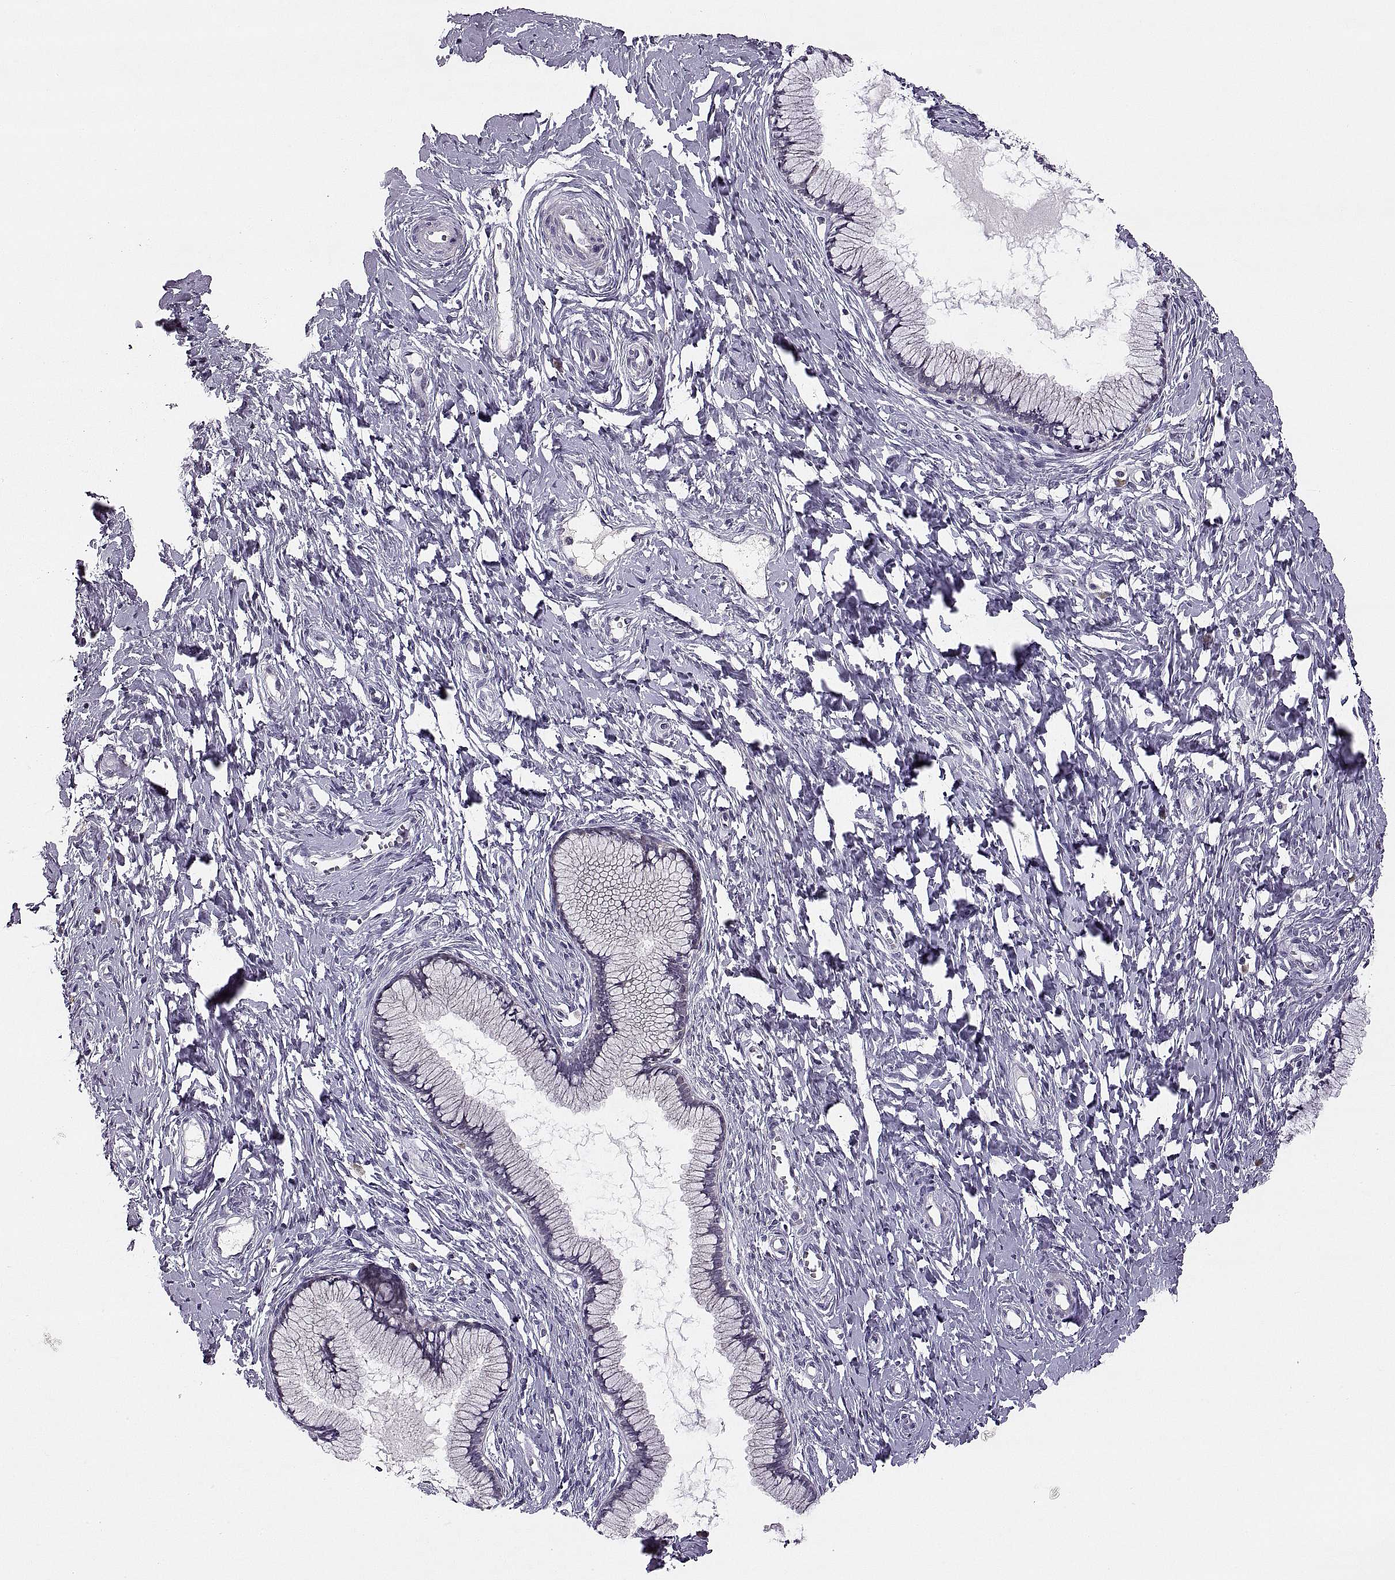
{"staining": {"intensity": "negative", "quantity": "none", "location": "none"}, "tissue": "cervix", "cell_type": "Glandular cells", "image_type": "normal", "snomed": [{"axis": "morphology", "description": "Normal tissue, NOS"}, {"axis": "topography", "description": "Cervix"}], "caption": "The photomicrograph shows no significant expression in glandular cells of cervix. Brightfield microscopy of immunohistochemistry (IHC) stained with DAB (brown) and hematoxylin (blue), captured at high magnification.", "gene": "ADH6", "patient": {"sex": "female", "age": 40}}